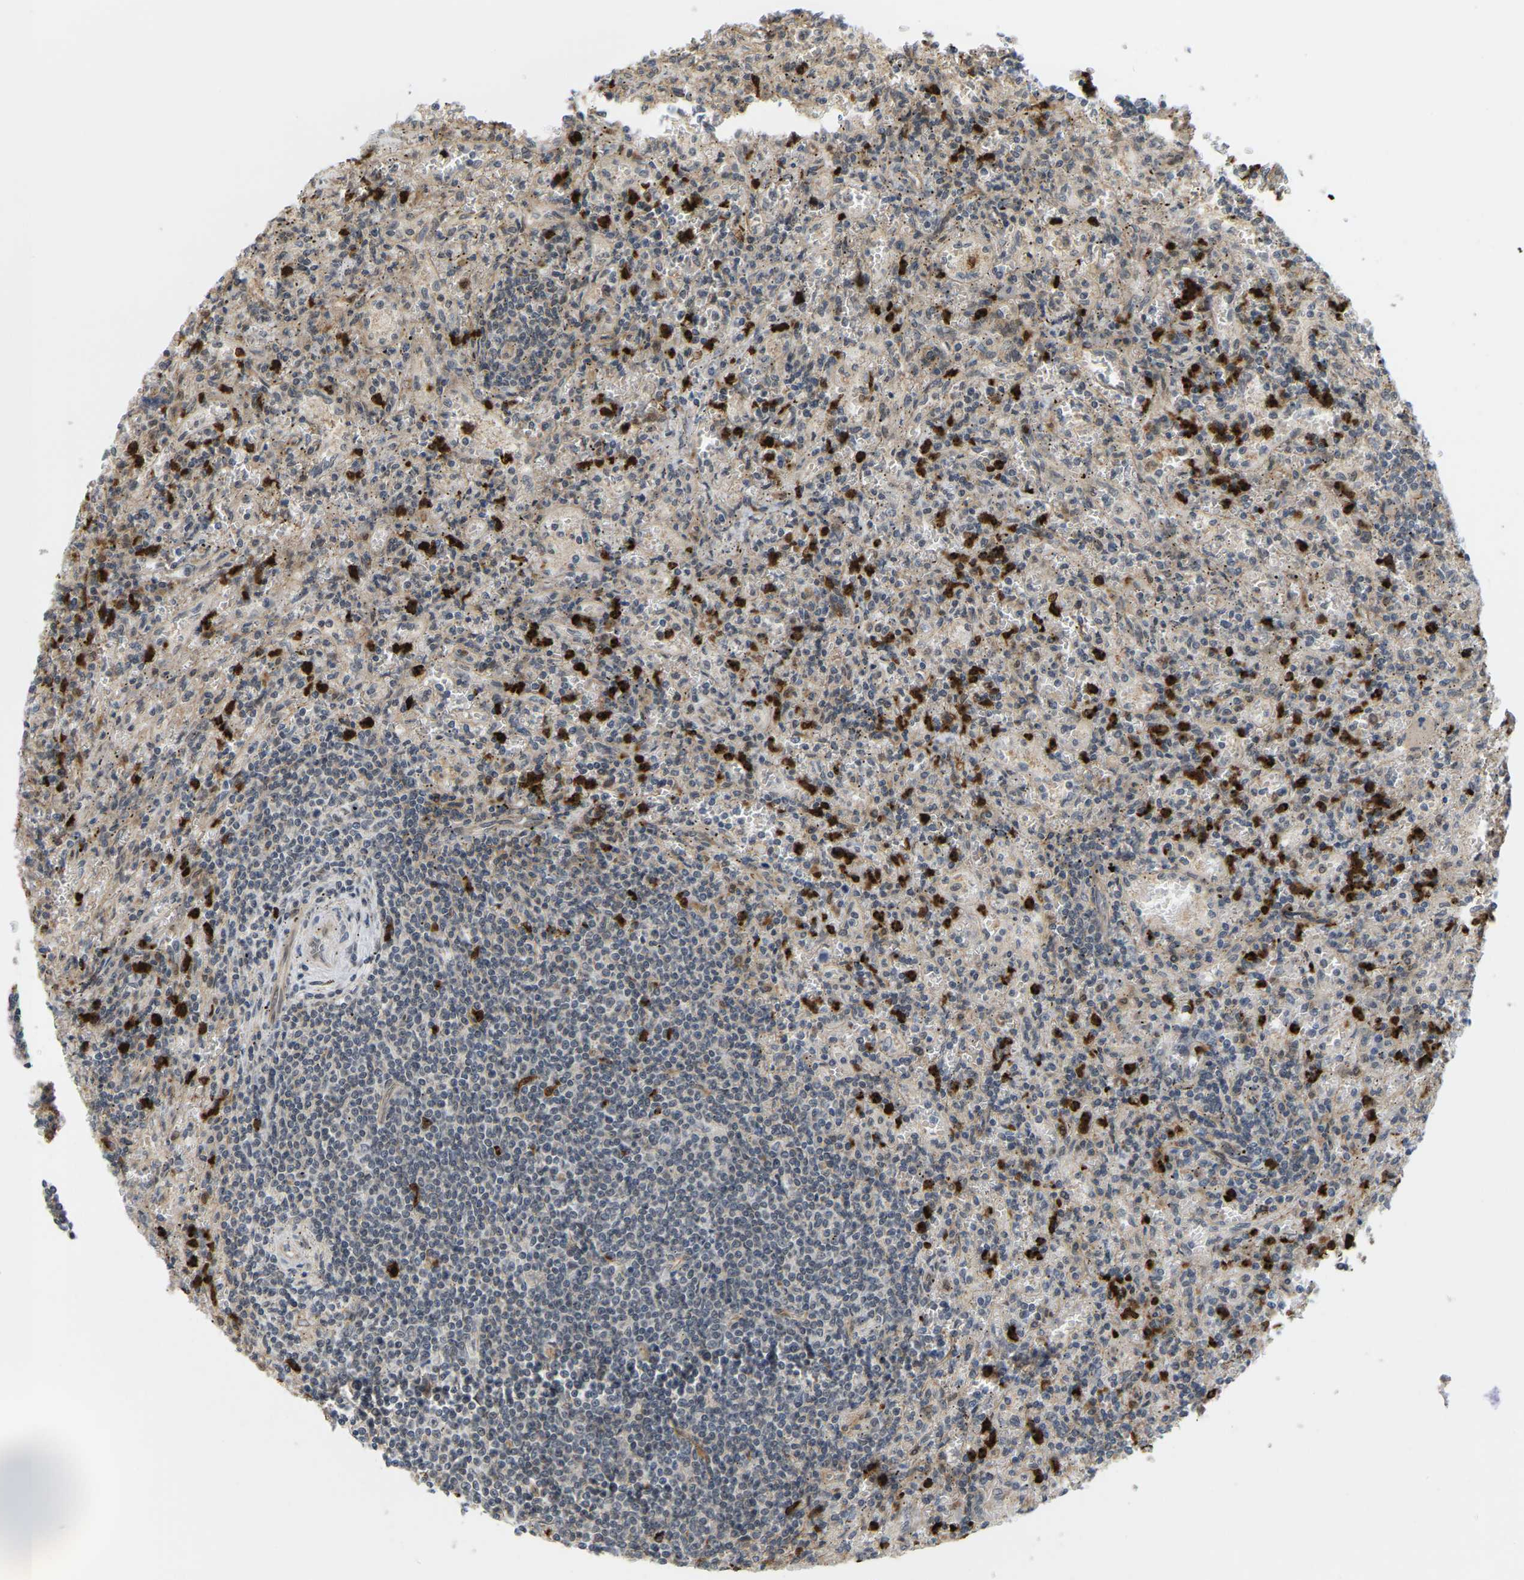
{"staining": {"intensity": "negative", "quantity": "none", "location": "none"}, "tissue": "lymphoma", "cell_type": "Tumor cells", "image_type": "cancer", "snomed": [{"axis": "morphology", "description": "Malignant lymphoma, non-Hodgkin's type, Low grade"}, {"axis": "topography", "description": "Spleen"}], "caption": "This is an immunohistochemistry histopathology image of lymphoma. There is no positivity in tumor cells.", "gene": "SERPINB5", "patient": {"sex": "male", "age": 76}}